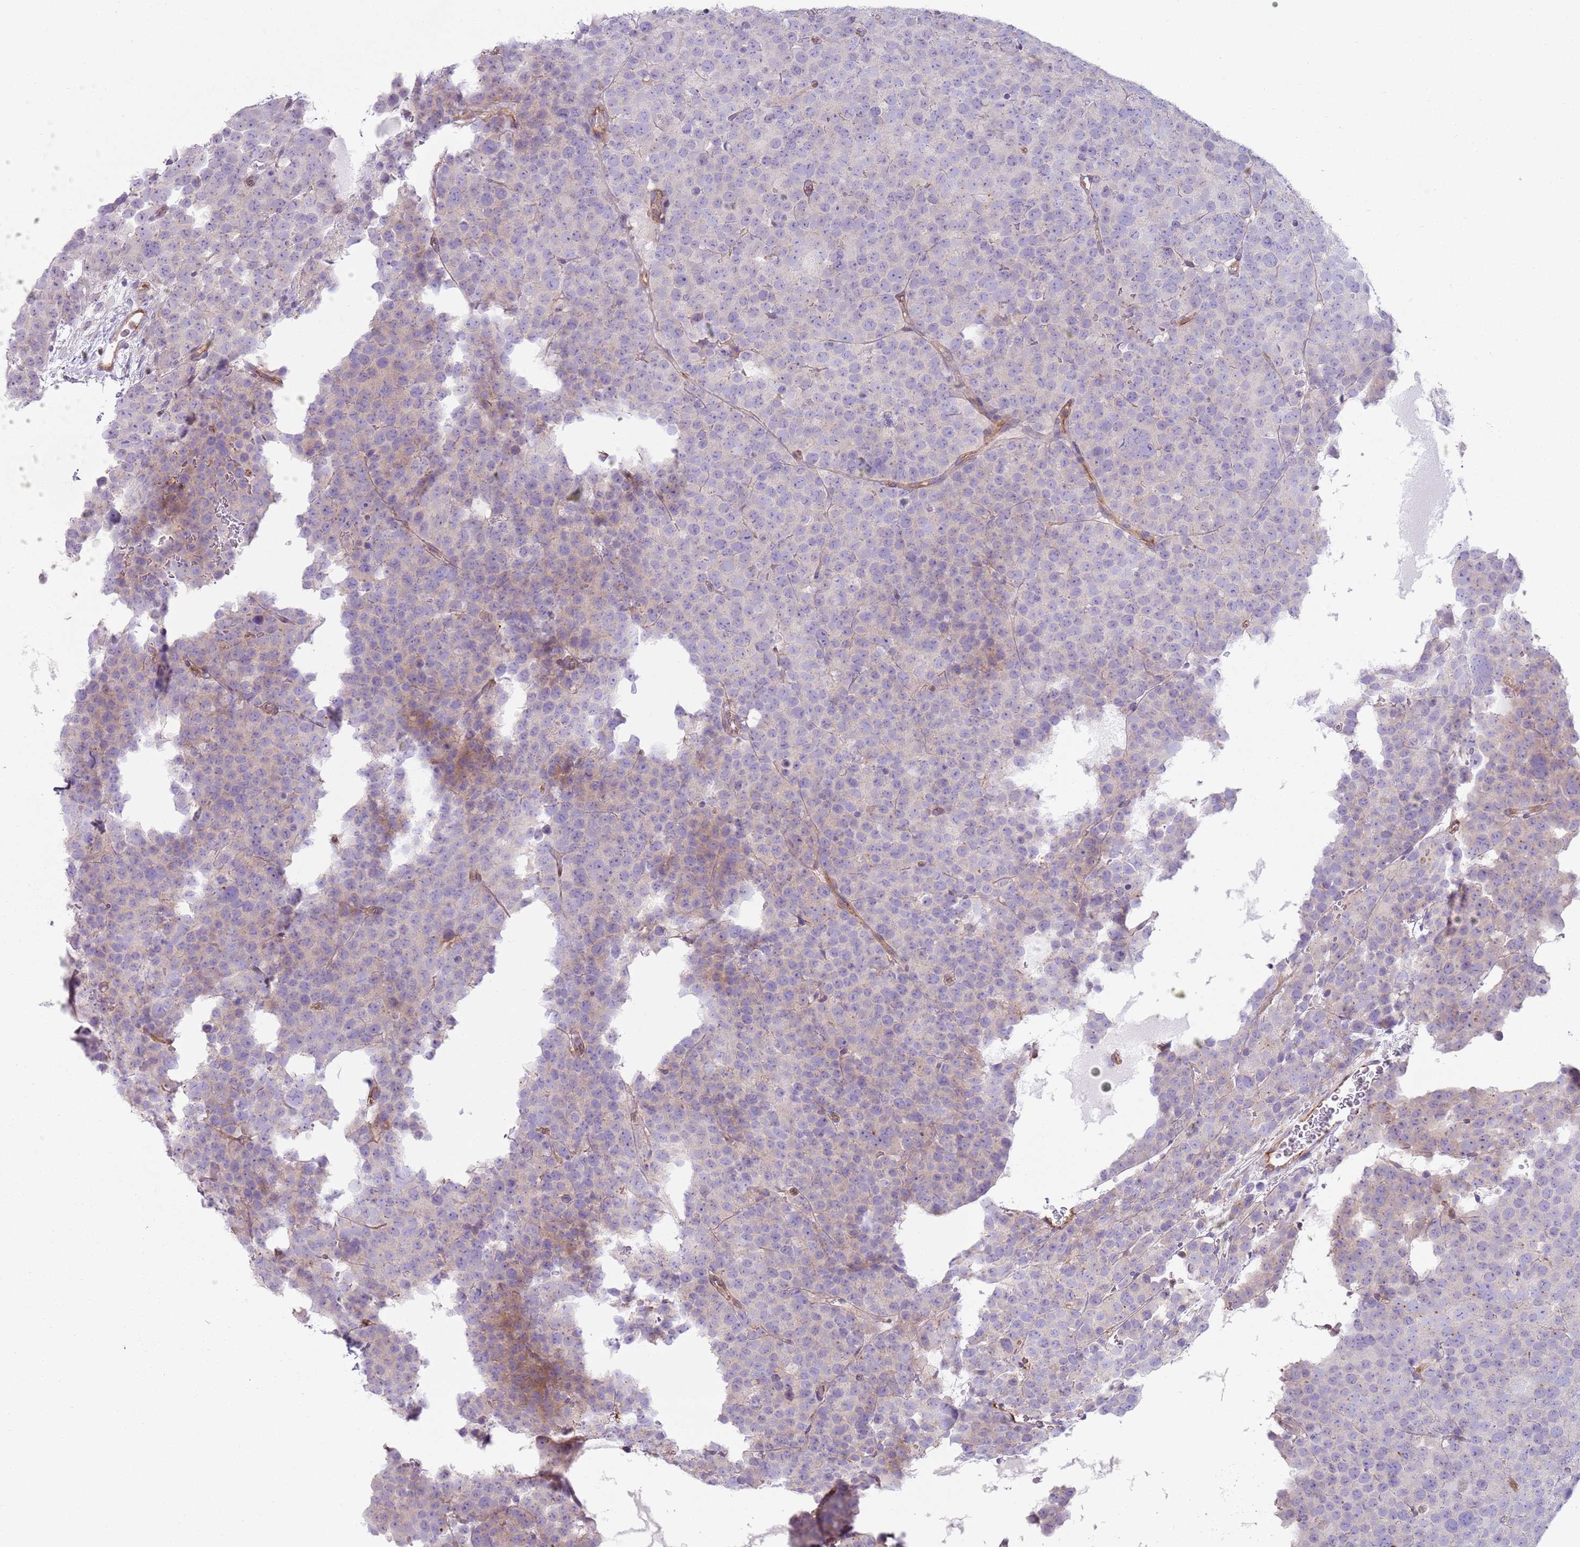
{"staining": {"intensity": "negative", "quantity": "none", "location": "none"}, "tissue": "testis cancer", "cell_type": "Tumor cells", "image_type": "cancer", "snomed": [{"axis": "morphology", "description": "Seminoma, NOS"}, {"axis": "topography", "description": "Testis"}], "caption": "Testis seminoma was stained to show a protein in brown. There is no significant positivity in tumor cells.", "gene": "GNAI3", "patient": {"sex": "male", "age": 71}}